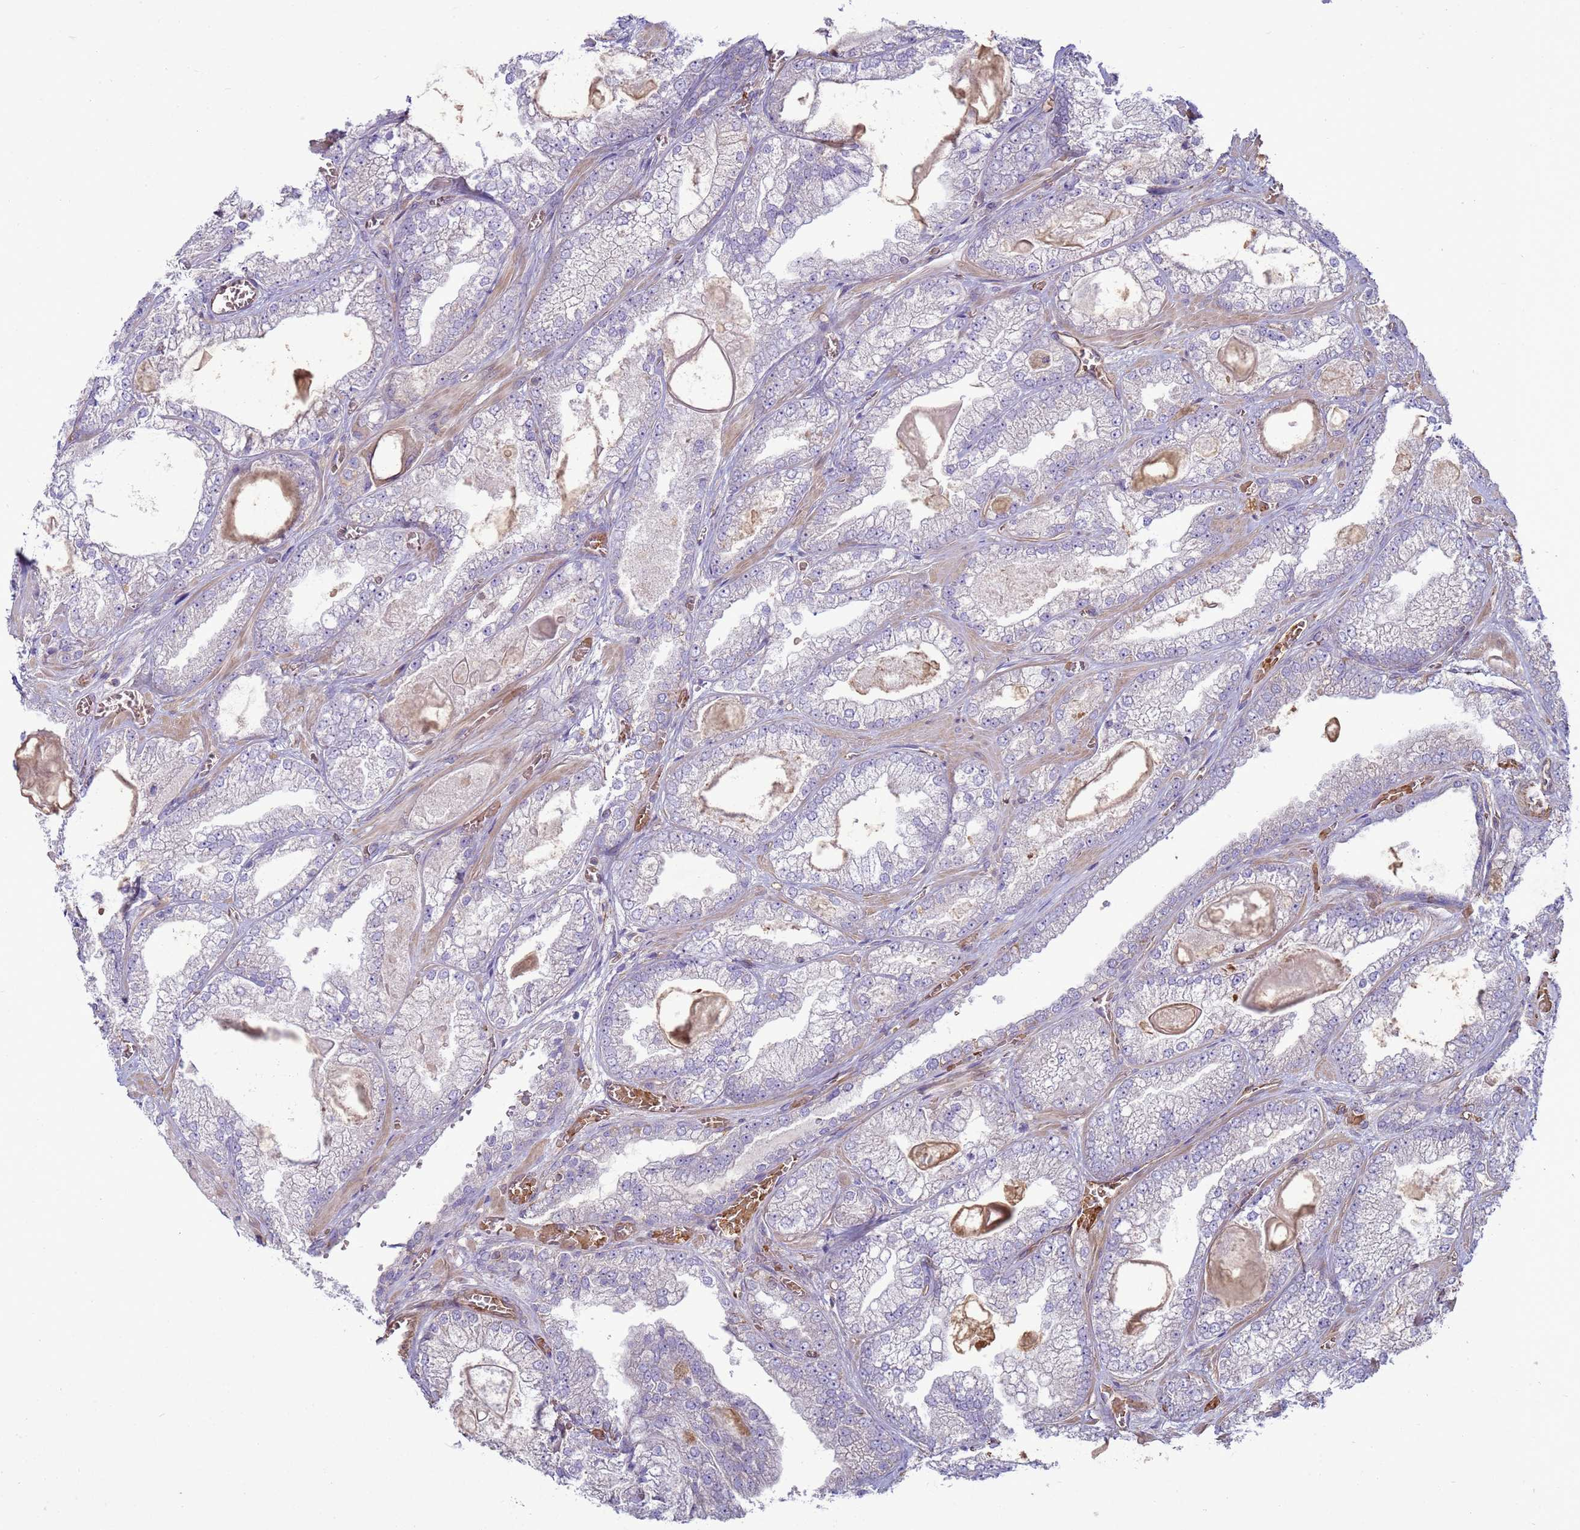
{"staining": {"intensity": "negative", "quantity": "none", "location": "none"}, "tissue": "prostate cancer", "cell_type": "Tumor cells", "image_type": "cancer", "snomed": [{"axis": "morphology", "description": "Adenocarcinoma, Low grade"}, {"axis": "topography", "description": "Prostate"}], "caption": "Immunohistochemistry of prostate adenocarcinoma (low-grade) demonstrates no expression in tumor cells.", "gene": "SGIP1", "patient": {"sex": "male", "age": 57}}